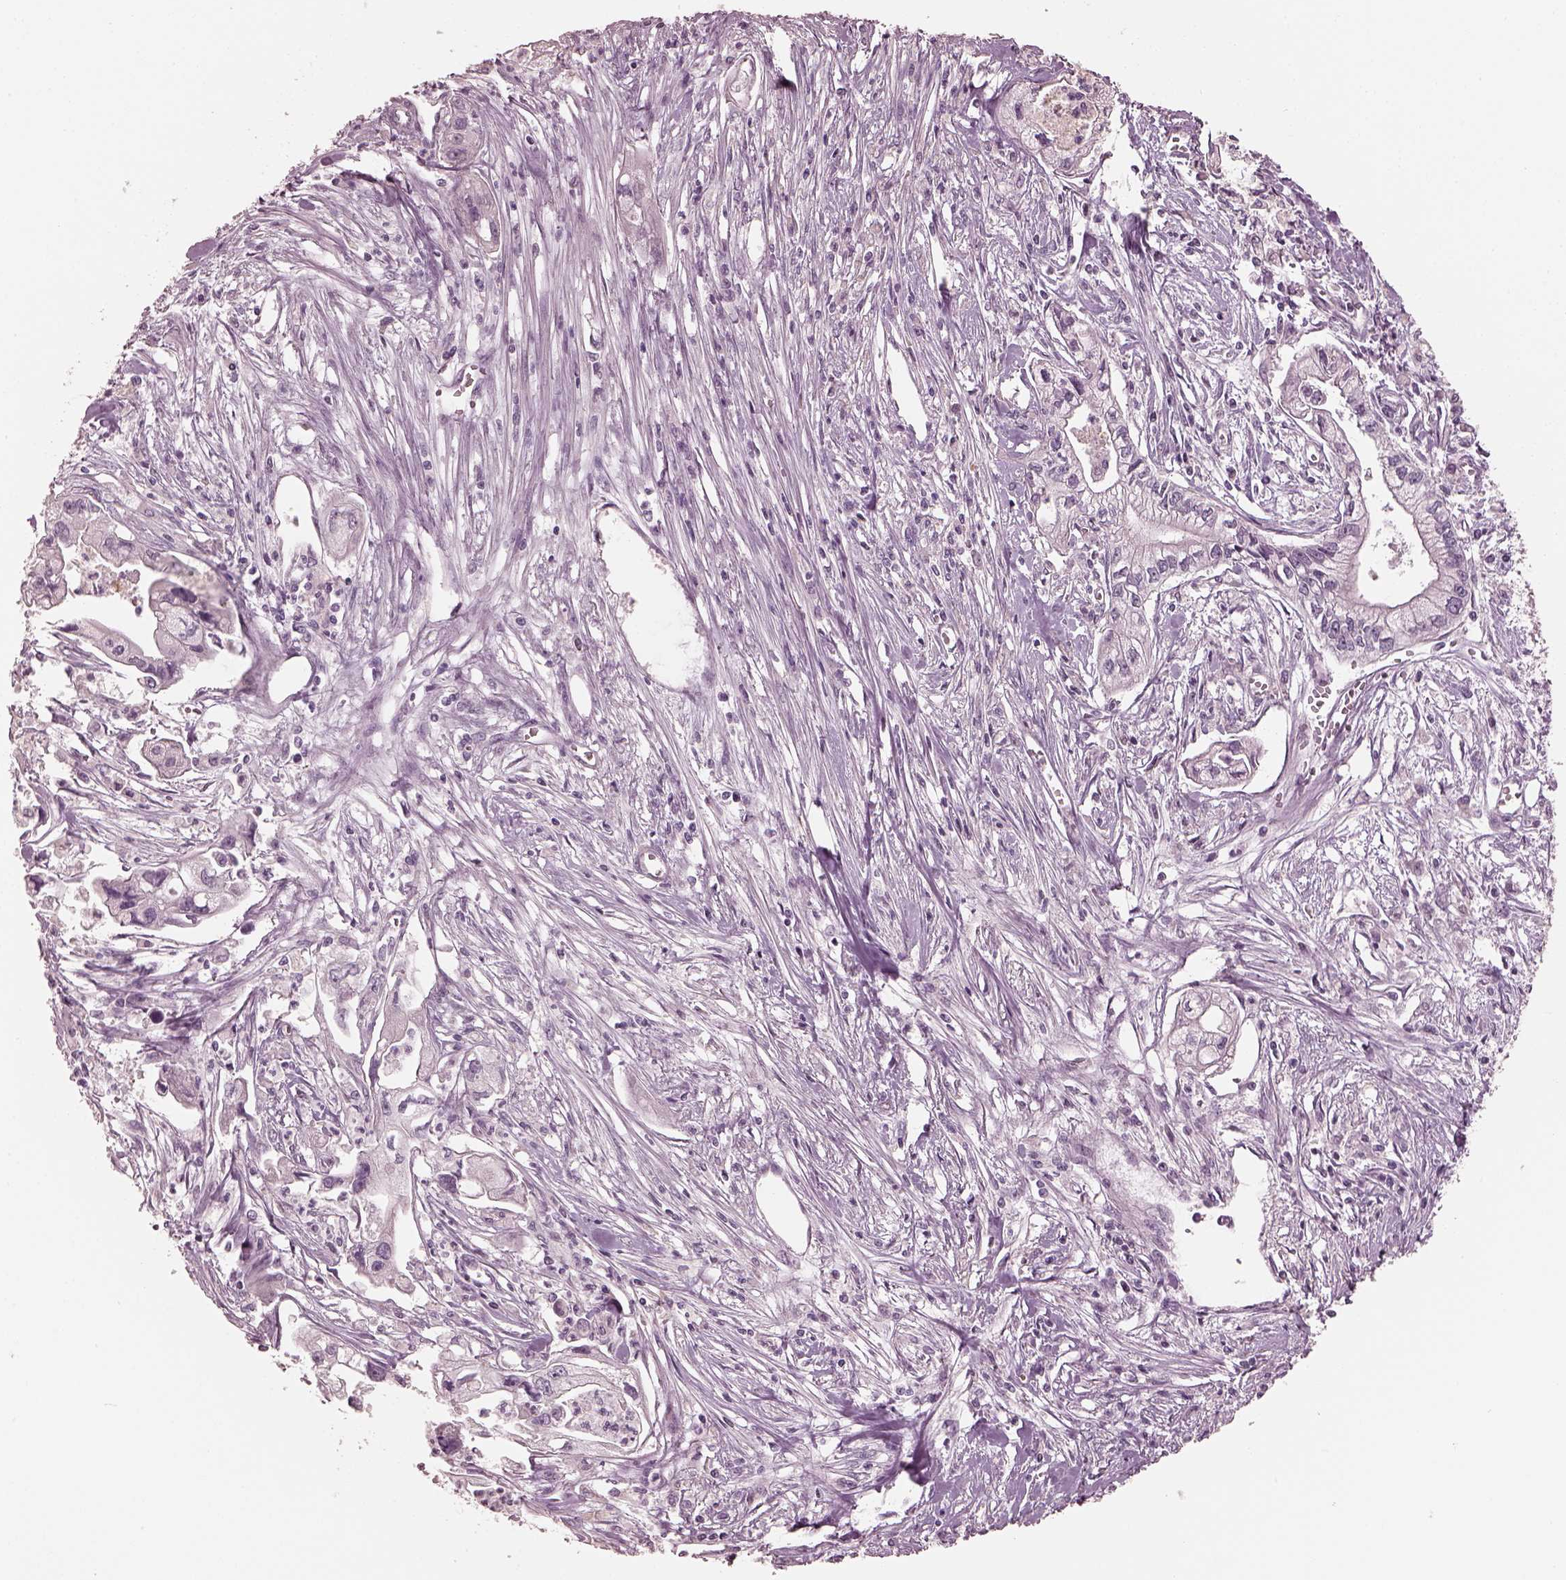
{"staining": {"intensity": "negative", "quantity": "none", "location": "none"}, "tissue": "pancreatic cancer", "cell_type": "Tumor cells", "image_type": "cancer", "snomed": [{"axis": "morphology", "description": "Adenocarcinoma, NOS"}, {"axis": "topography", "description": "Pancreas"}], "caption": "DAB immunohistochemical staining of pancreatic cancer demonstrates no significant expression in tumor cells.", "gene": "OPTC", "patient": {"sex": "male", "age": 70}}